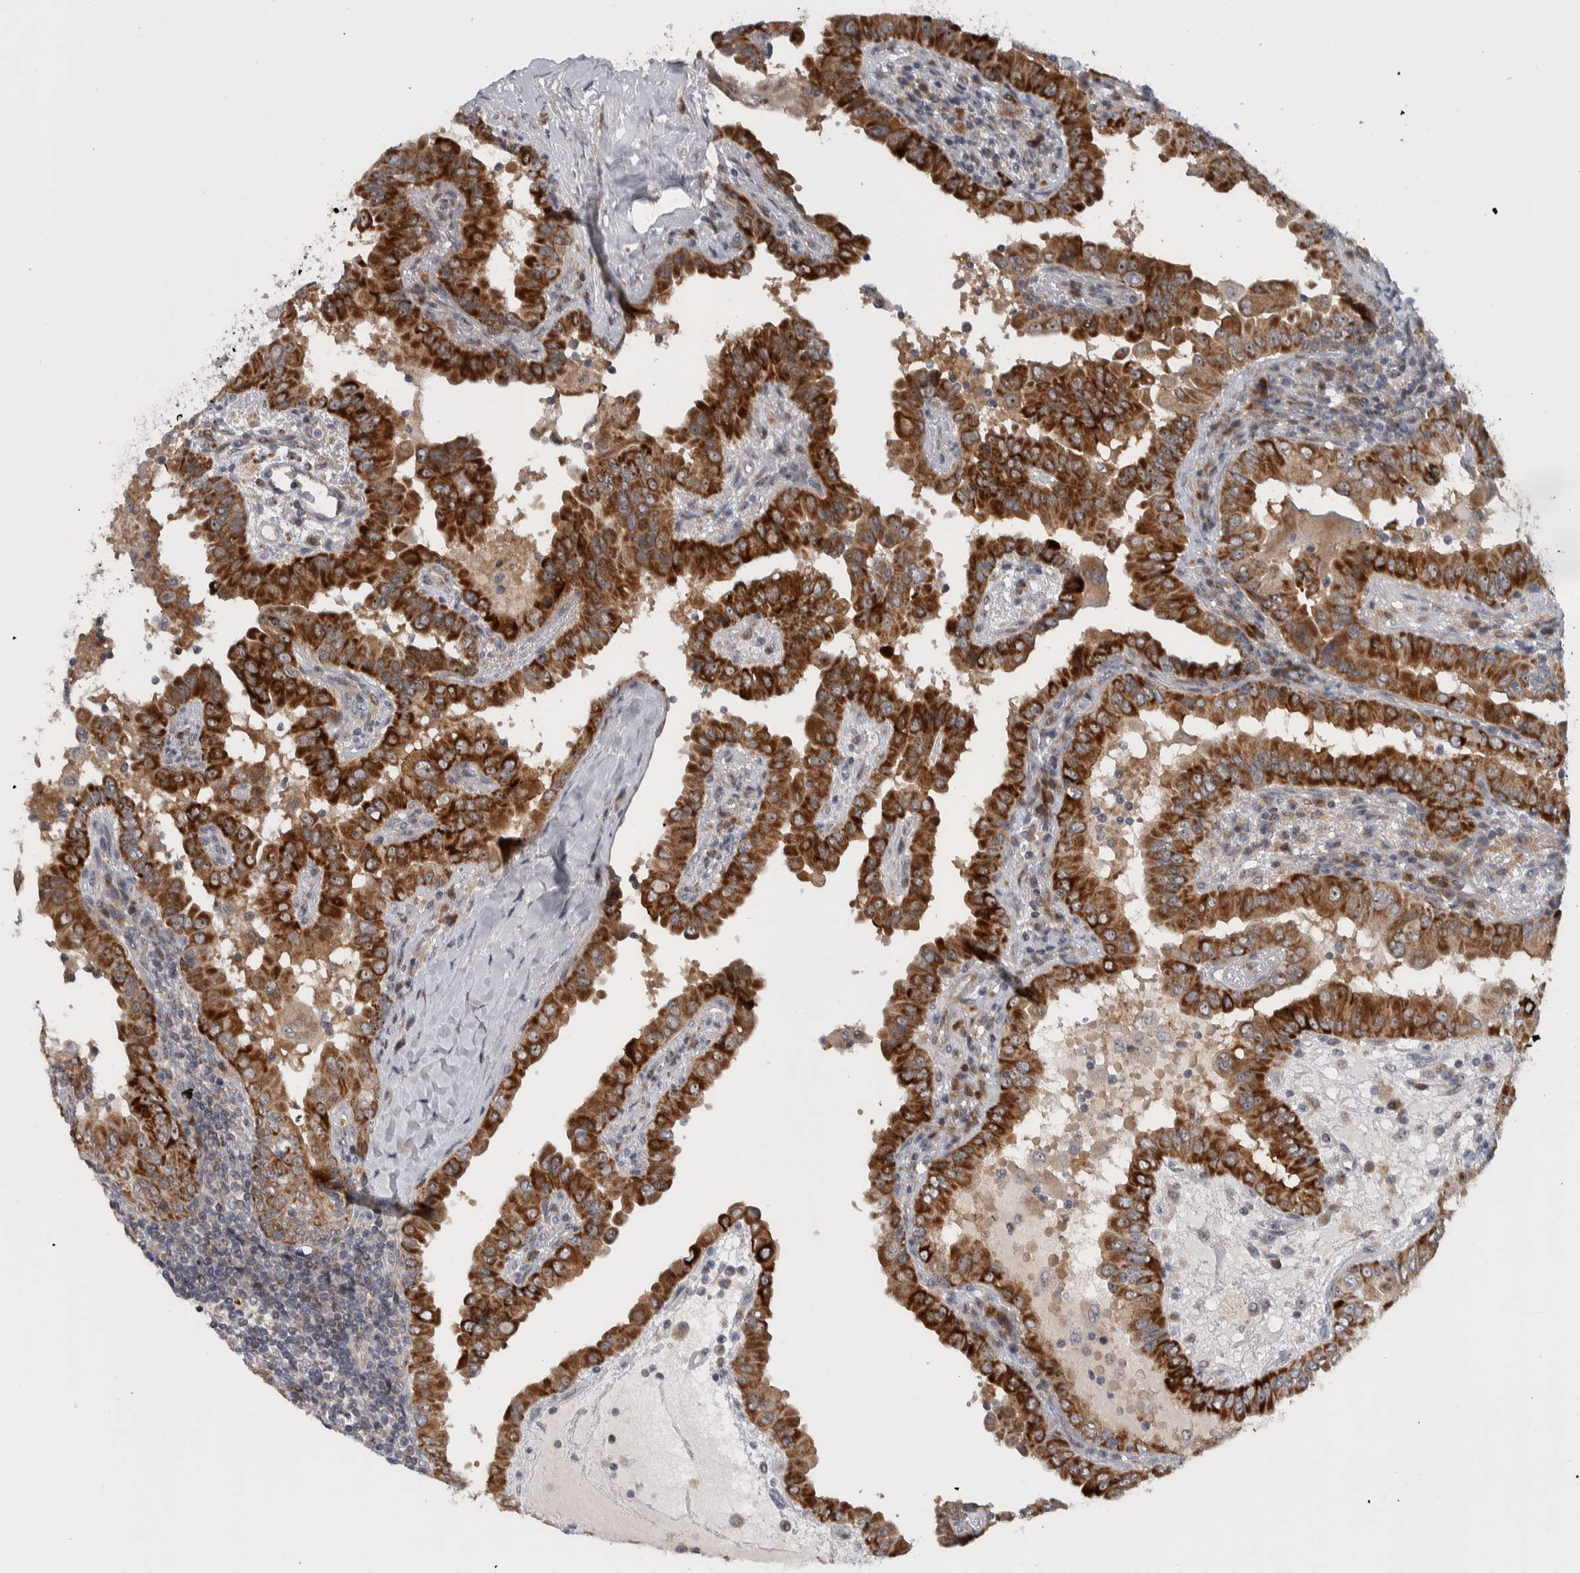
{"staining": {"intensity": "strong", "quantity": ">75%", "location": "cytoplasmic/membranous"}, "tissue": "thyroid cancer", "cell_type": "Tumor cells", "image_type": "cancer", "snomed": [{"axis": "morphology", "description": "Papillary adenocarcinoma, NOS"}, {"axis": "topography", "description": "Thyroid gland"}], "caption": "Immunohistochemistry (IHC) (DAB) staining of thyroid cancer displays strong cytoplasmic/membranous protein expression in about >75% of tumor cells. (DAB IHC with brightfield microscopy, high magnification).", "gene": "PRRG4", "patient": {"sex": "male", "age": 33}}